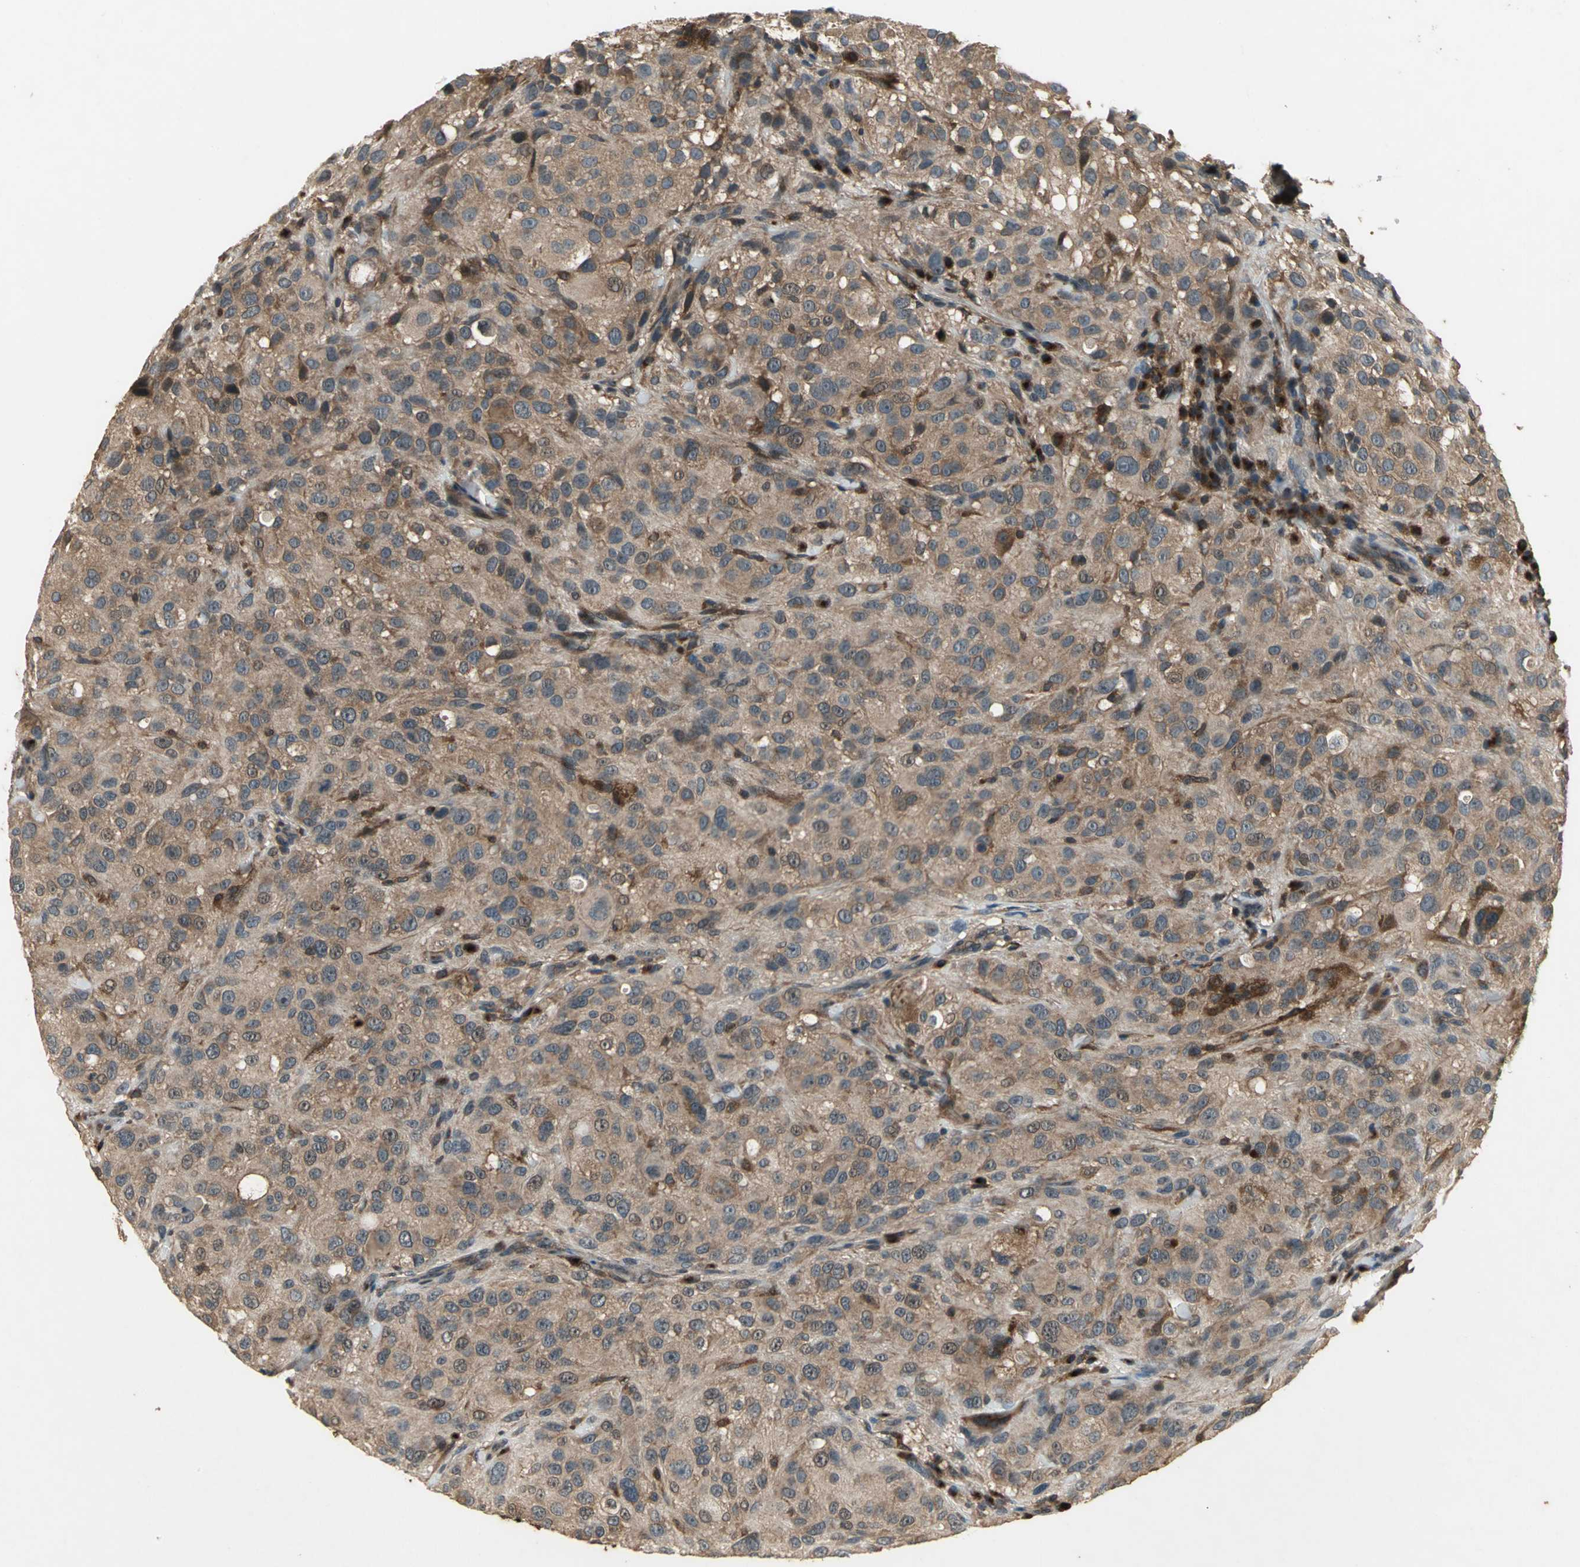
{"staining": {"intensity": "moderate", "quantity": ">75%", "location": "cytoplasmic/membranous"}, "tissue": "melanoma", "cell_type": "Tumor cells", "image_type": "cancer", "snomed": [{"axis": "morphology", "description": "Necrosis, NOS"}, {"axis": "morphology", "description": "Malignant melanoma, NOS"}, {"axis": "topography", "description": "Skin"}], "caption": "Immunohistochemistry (IHC) of malignant melanoma displays medium levels of moderate cytoplasmic/membranous staining in about >75% of tumor cells.", "gene": "NFKBIE", "patient": {"sex": "female", "age": 87}}